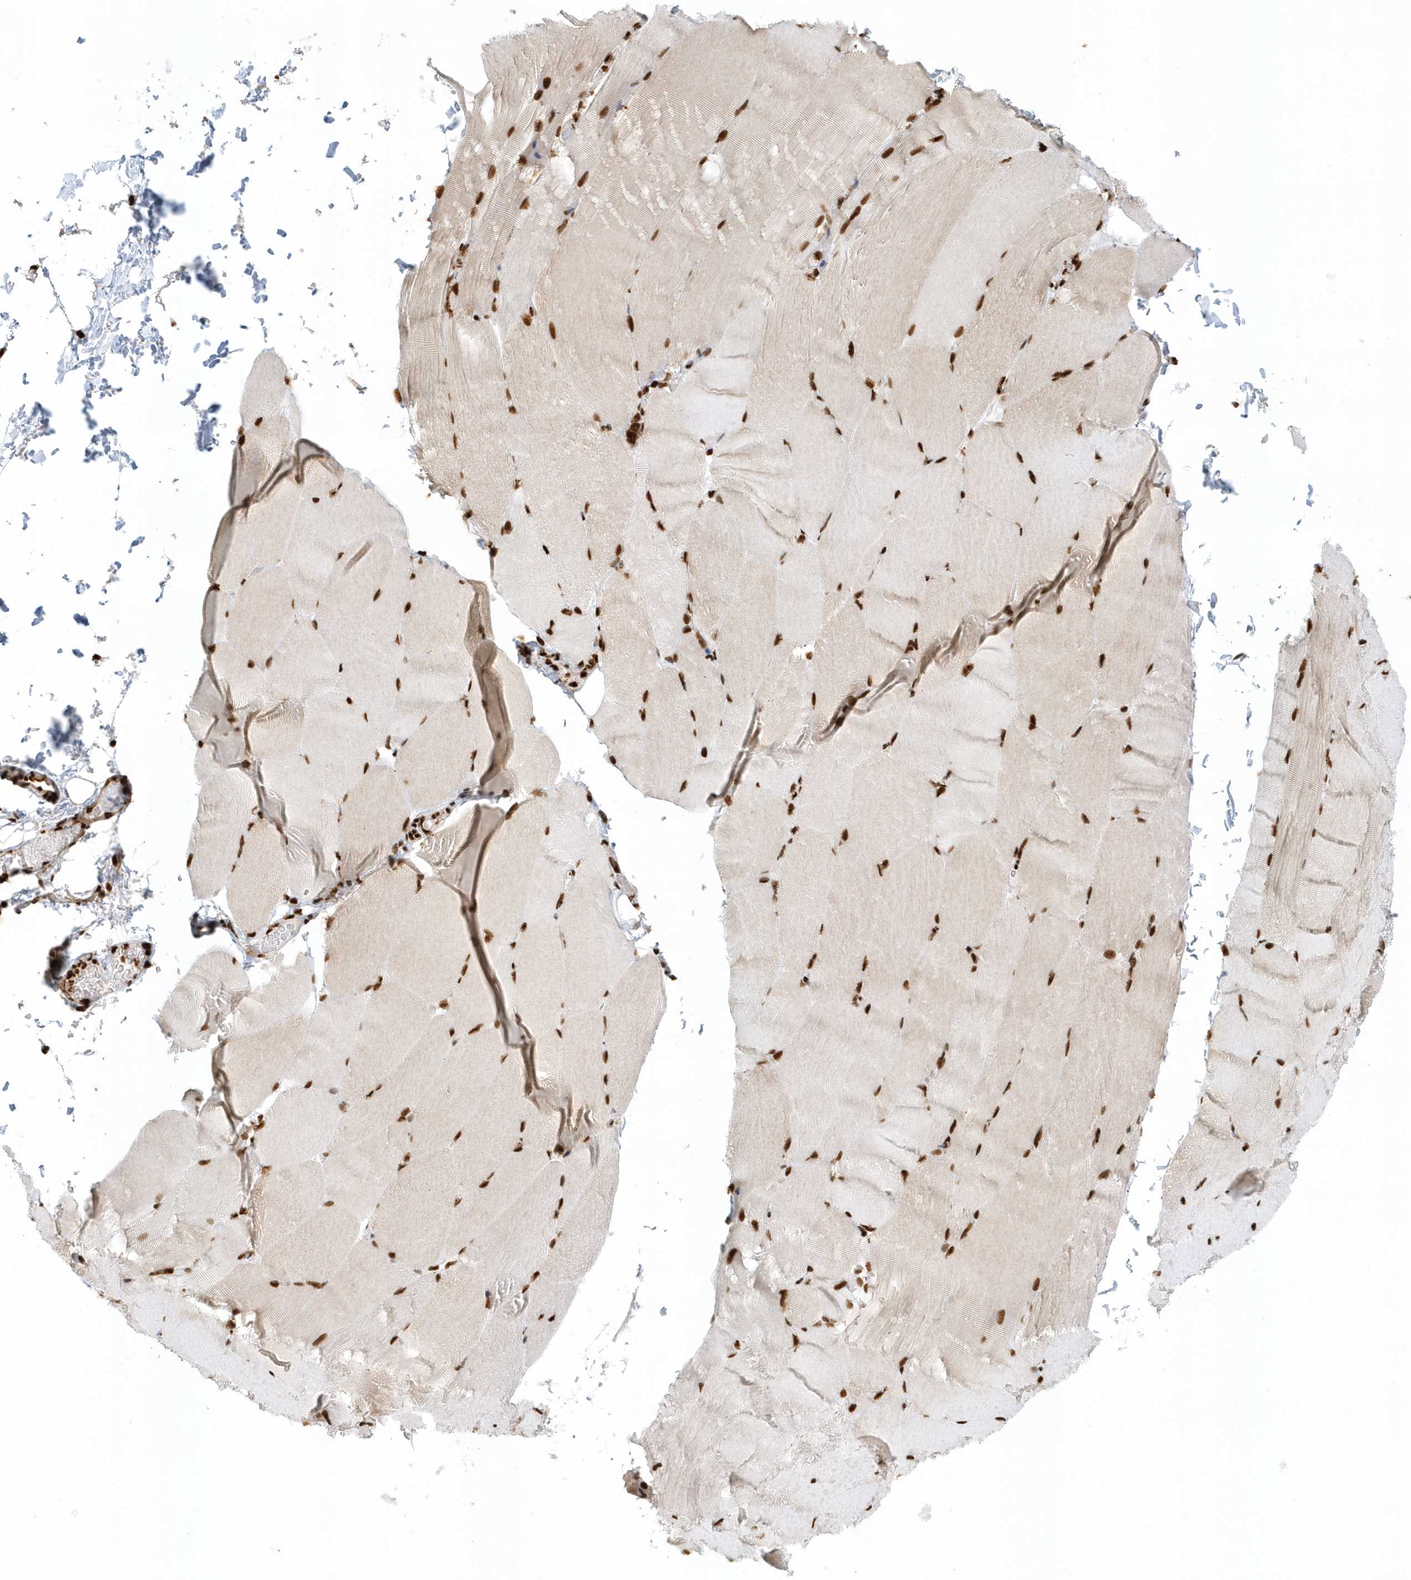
{"staining": {"intensity": "strong", "quantity": ">75%", "location": "nuclear"}, "tissue": "skeletal muscle", "cell_type": "Myocytes", "image_type": "normal", "snomed": [{"axis": "morphology", "description": "Normal tissue, NOS"}, {"axis": "topography", "description": "Skeletal muscle"}, {"axis": "topography", "description": "Parathyroid gland"}], "caption": "Protein expression analysis of benign skeletal muscle shows strong nuclear expression in about >75% of myocytes. (brown staining indicates protein expression, while blue staining denotes nuclei).", "gene": "SUMO2", "patient": {"sex": "female", "age": 37}}